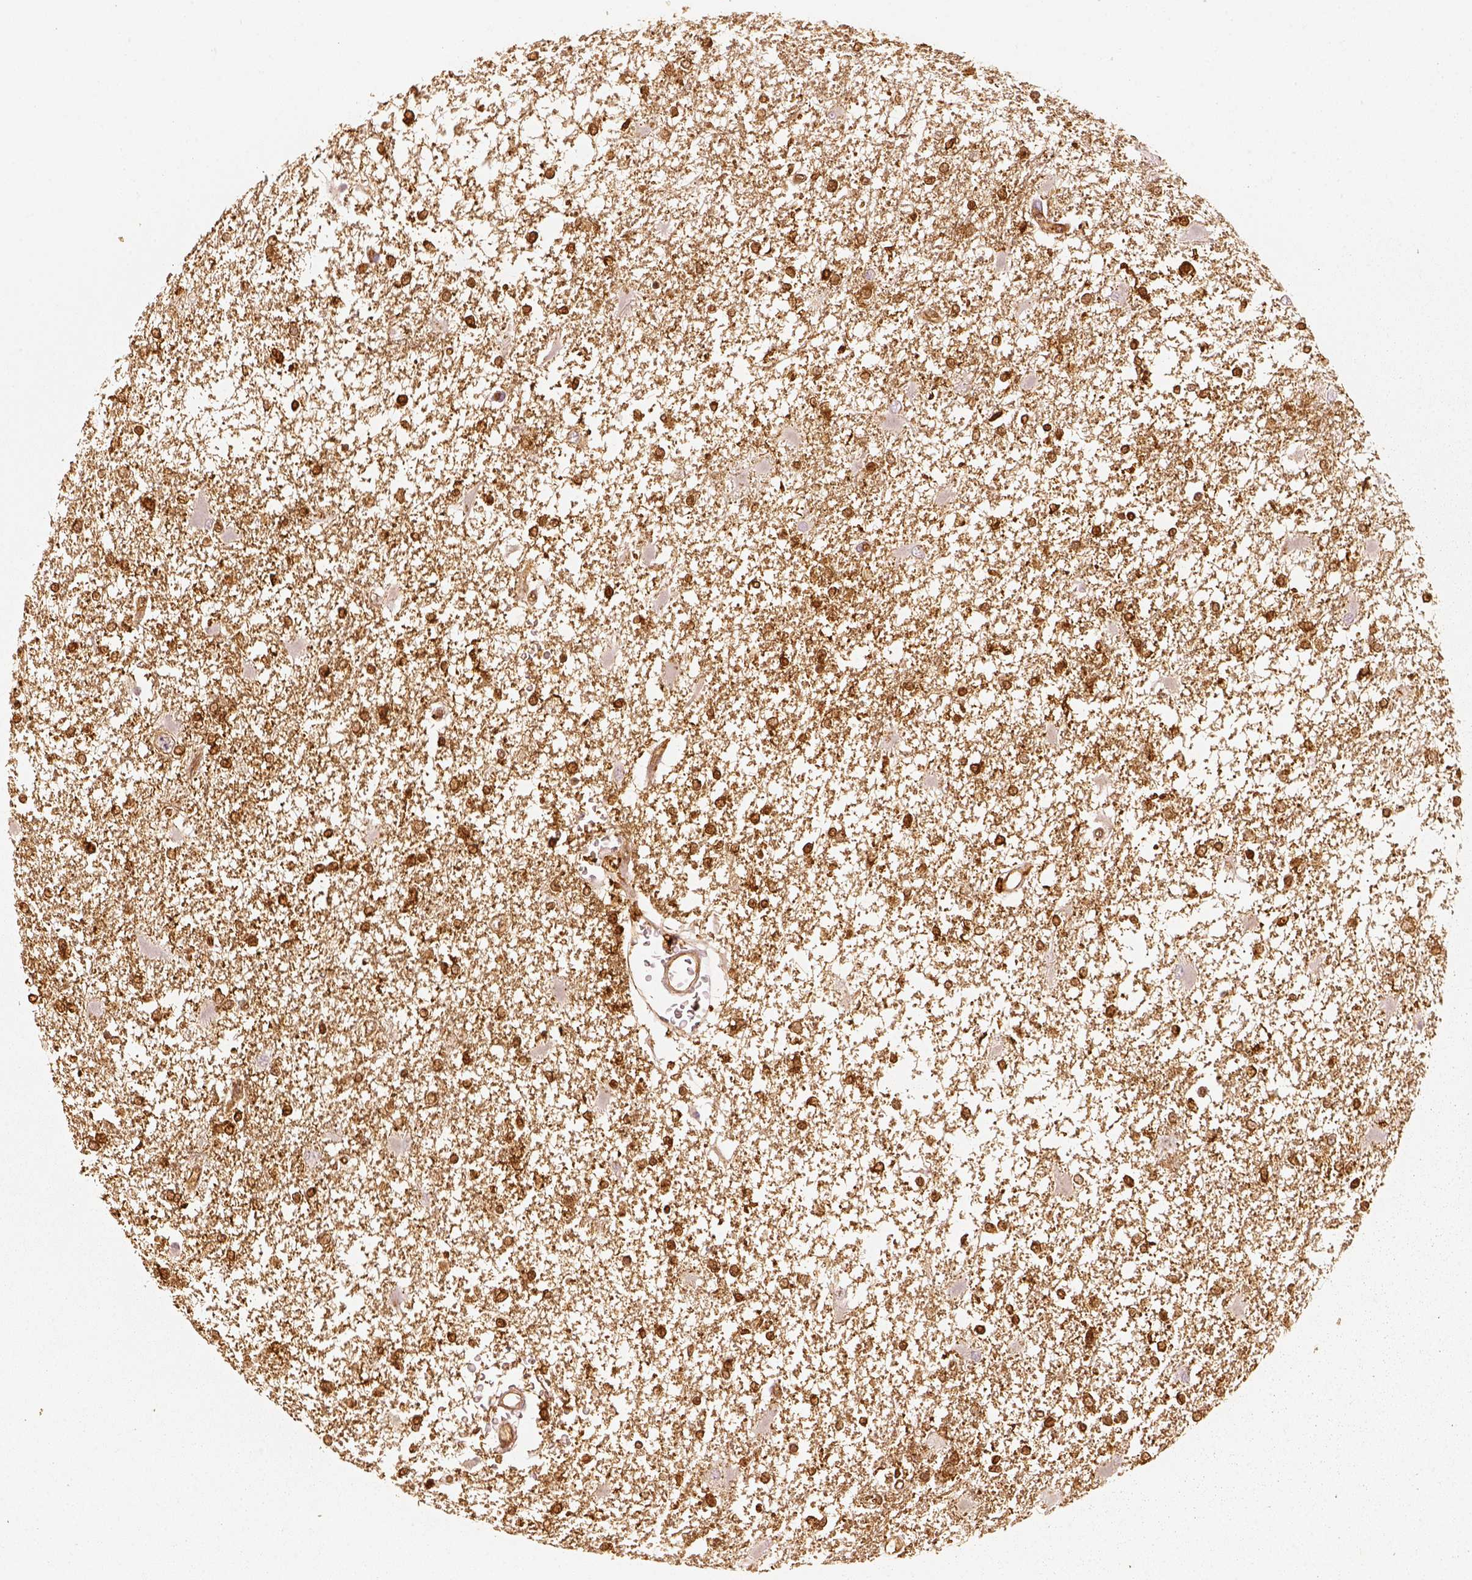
{"staining": {"intensity": "strong", "quantity": ">75%", "location": "cytoplasmic/membranous"}, "tissue": "glioma", "cell_type": "Tumor cells", "image_type": "cancer", "snomed": [{"axis": "morphology", "description": "Glioma, malignant, High grade"}, {"axis": "topography", "description": "Cerebral cortex"}], "caption": "This histopathology image demonstrates immunohistochemistry (IHC) staining of glioma, with high strong cytoplasmic/membranous positivity in approximately >75% of tumor cells.", "gene": "FSCN1", "patient": {"sex": "male", "age": 79}}